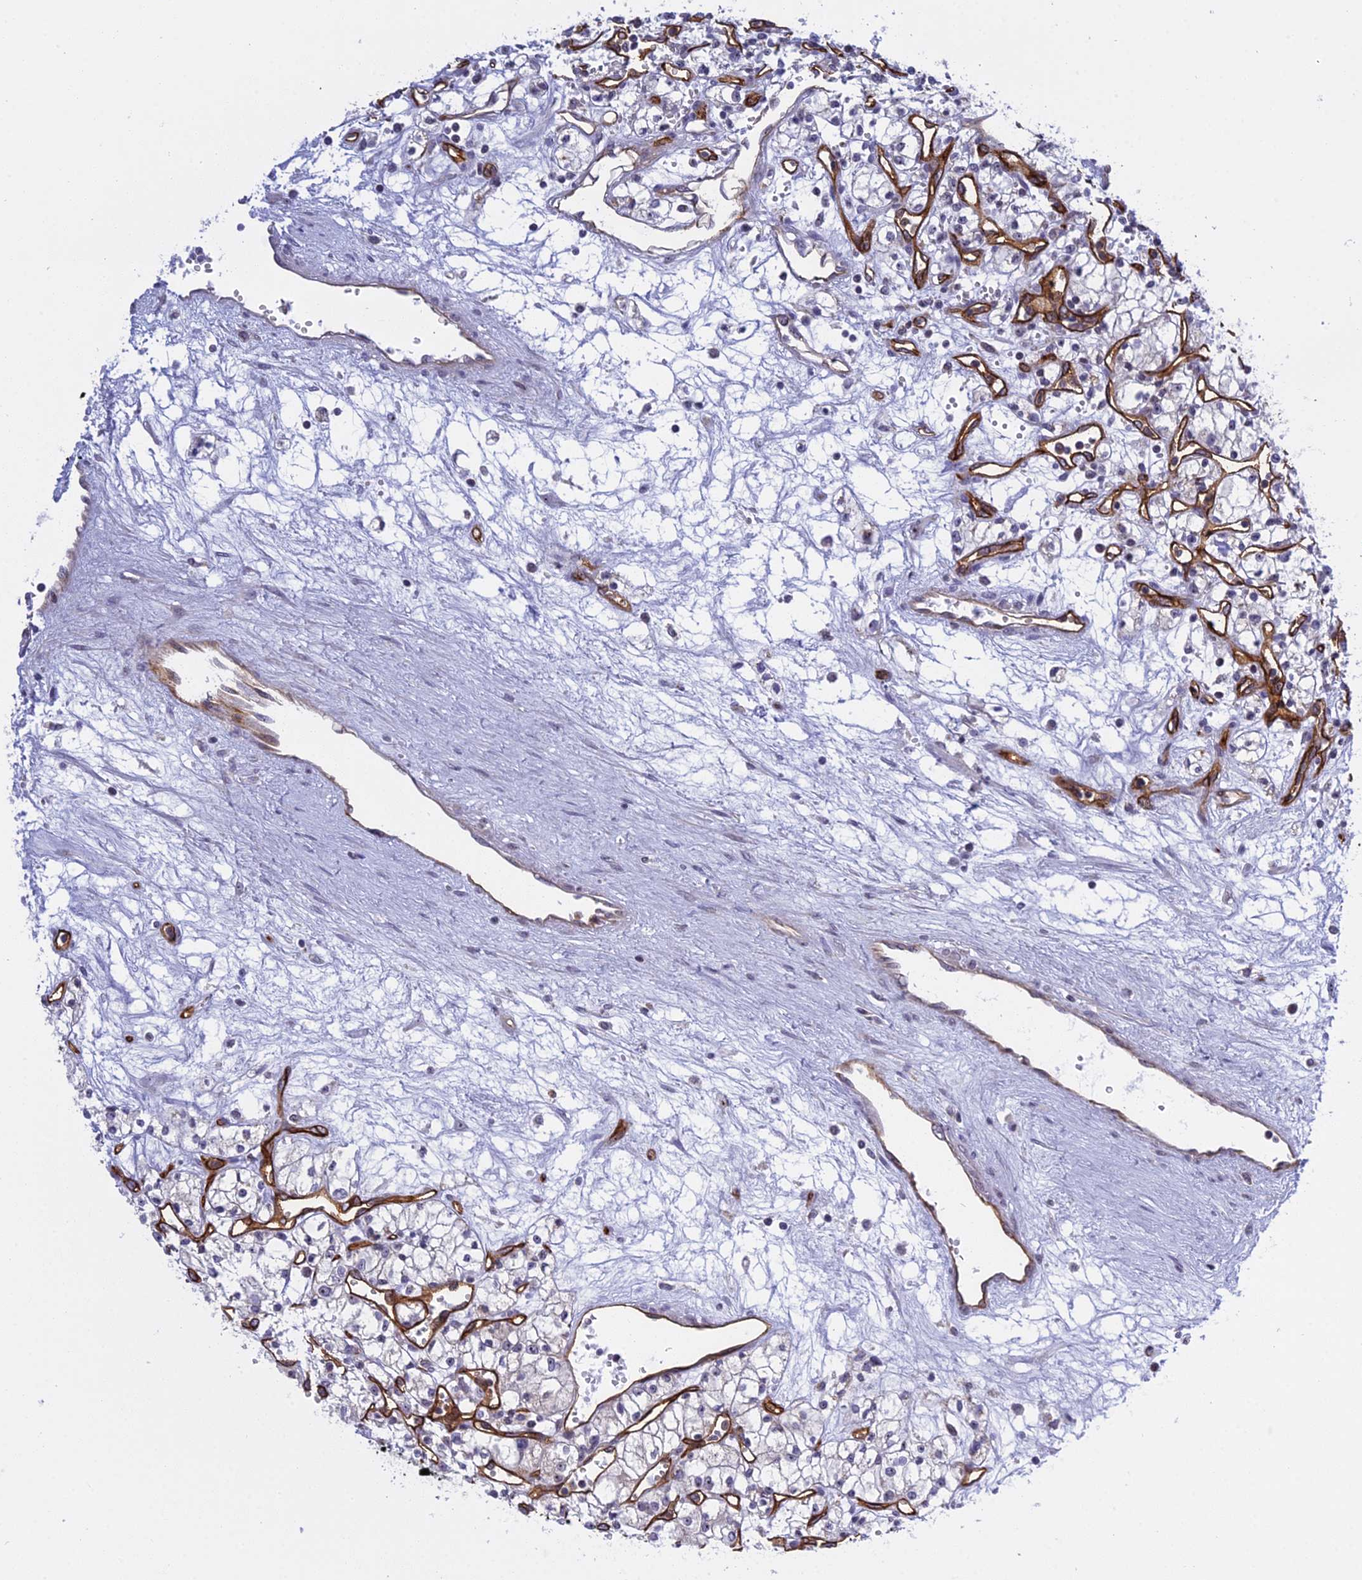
{"staining": {"intensity": "negative", "quantity": "none", "location": "none"}, "tissue": "renal cancer", "cell_type": "Tumor cells", "image_type": "cancer", "snomed": [{"axis": "morphology", "description": "Adenocarcinoma, NOS"}, {"axis": "topography", "description": "Kidney"}], "caption": "High magnification brightfield microscopy of renal cancer stained with DAB (3,3'-diaminobenzidine) (brown) and counterstained with hematoxylin (blue): tumor cells show no significant expression.", "gene": "MPND", "patient": {"sex": "male", "age": 59}}